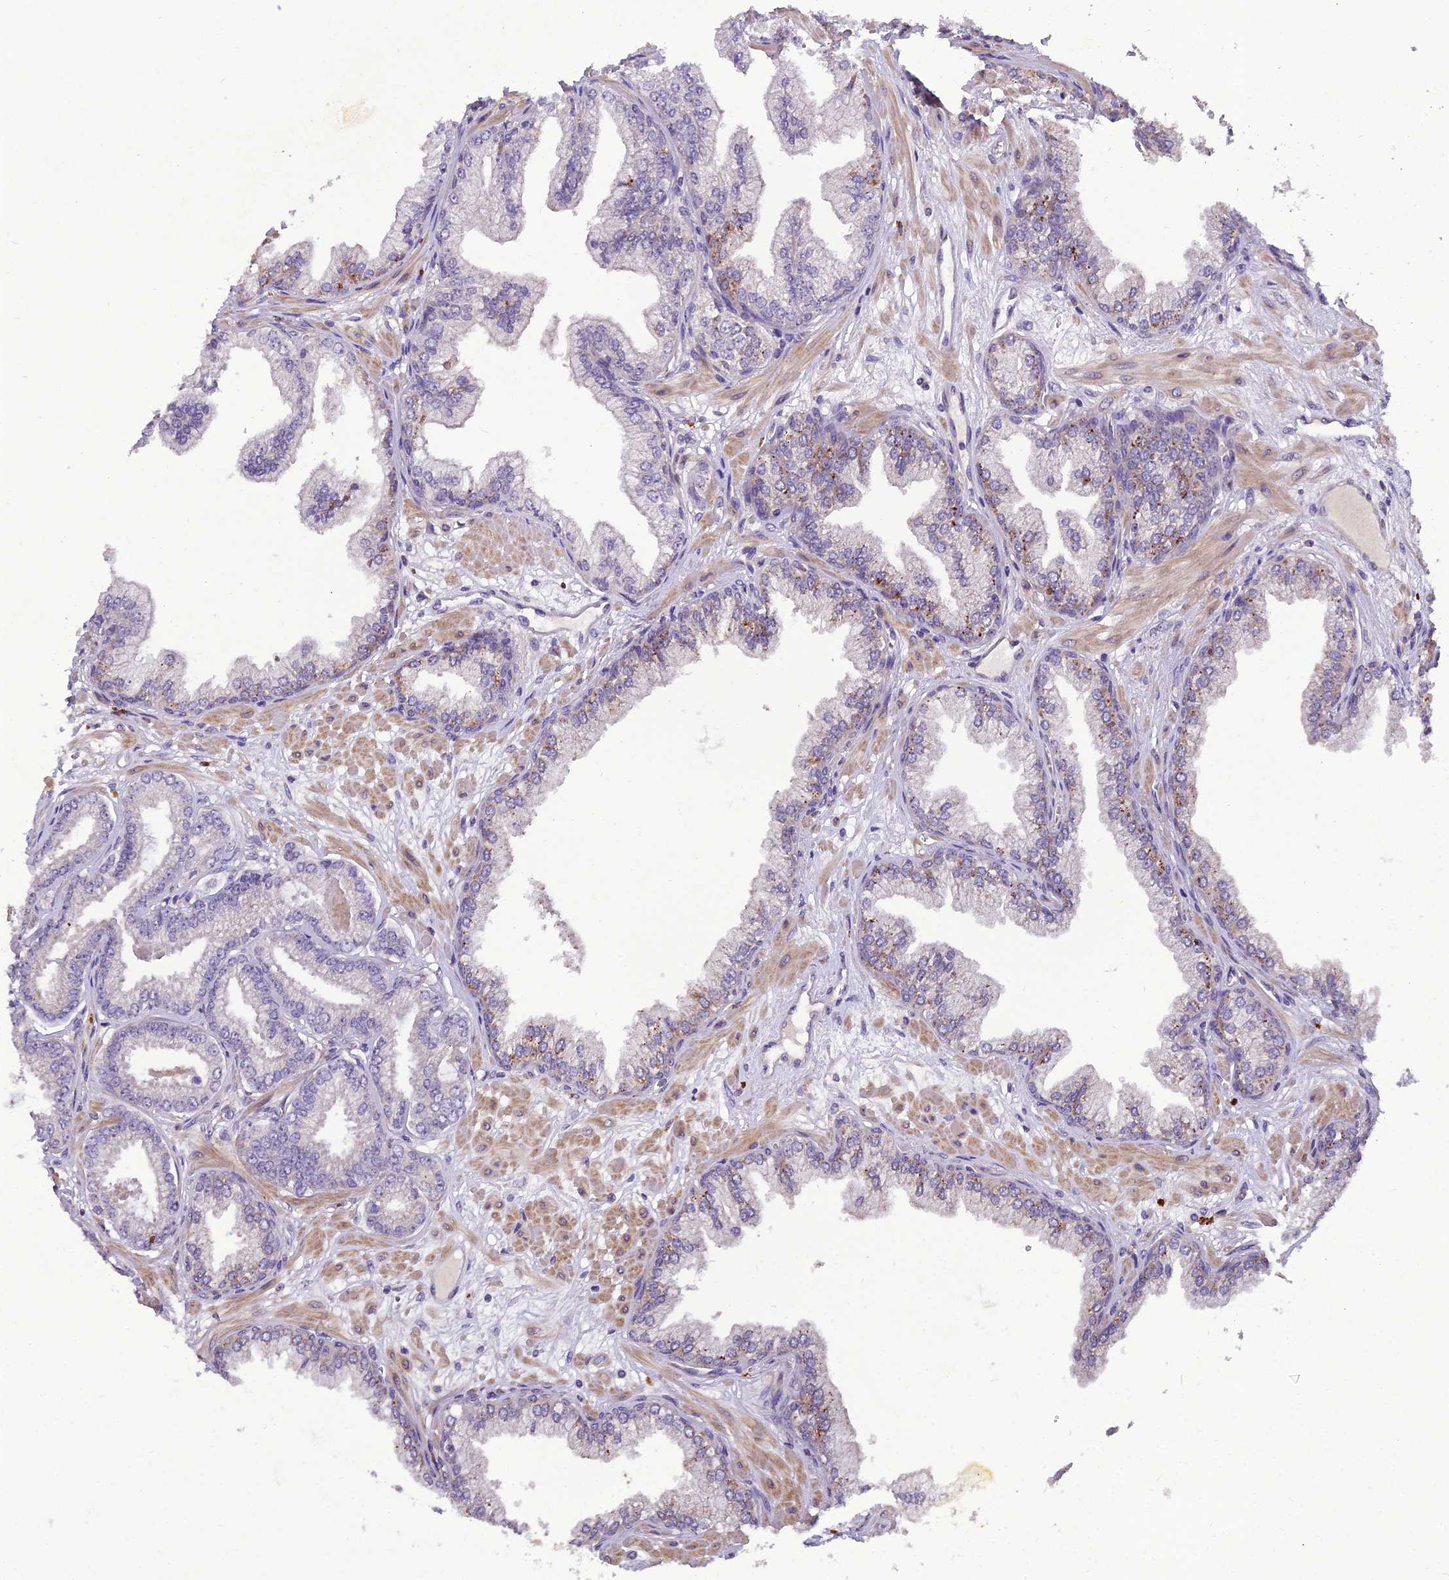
{"staining": {"intensity": "negative", "quantity": "none", "location": "none"}, "tissue": "prostate cancer", "cell_type": "Tumor cells", "image_type": "cancer", "snomed": [{"axis": "morphology", "description": "Adenocarcinoma, Low grade"}, {"axis": "topography", "description": "Prostate"}], "caption": "Immunohistochemical staining of prostate cancer reveals no significant staining in tumor cells.", "gene": "CENPL", "patient": {"sex": "male", "age": 64}}